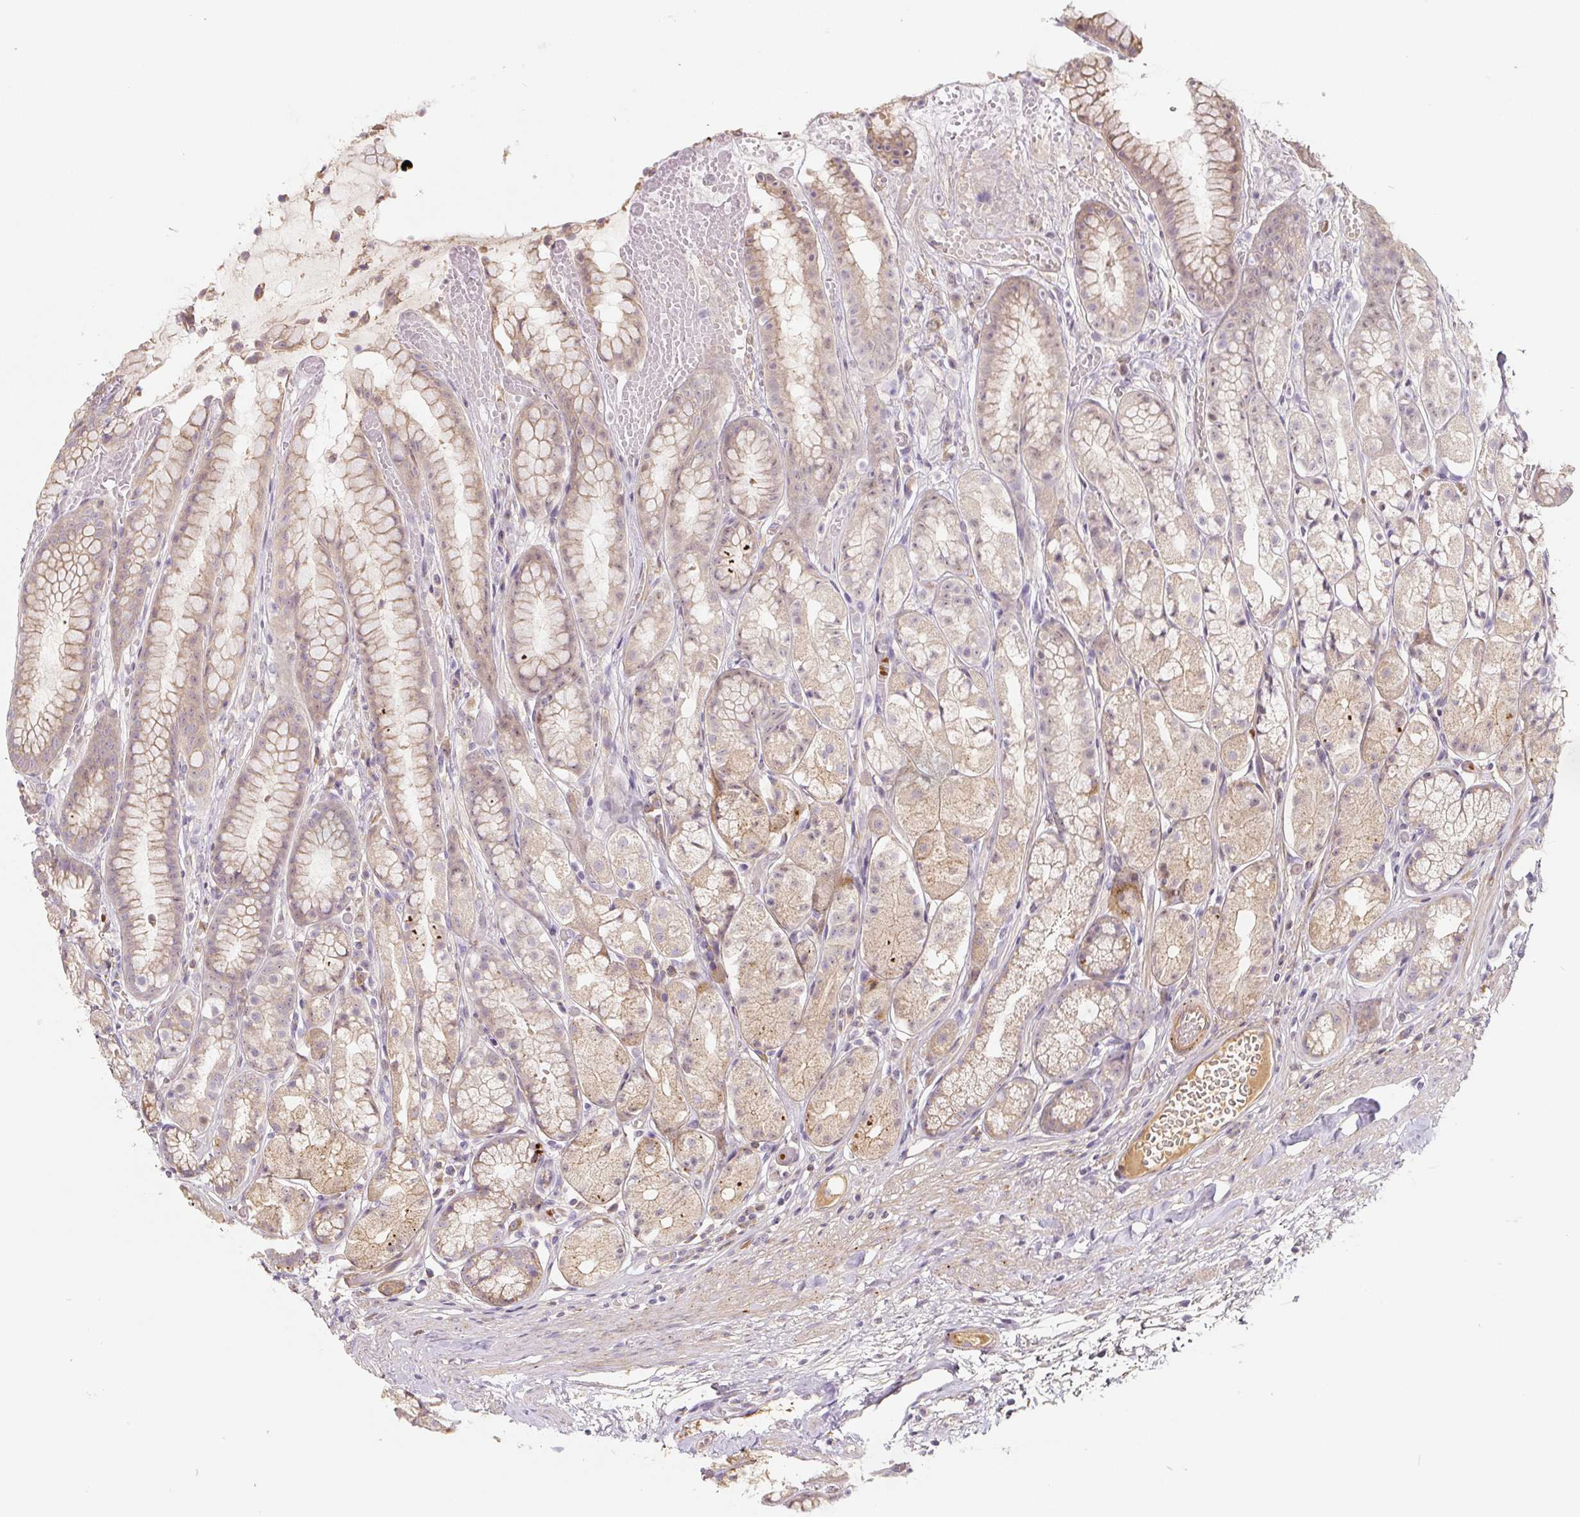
{"staining": {"intensity": "moderate", "quantity": "25%-75%", "location": "cytoplasmic/membranous"}, "tissue": "stomach", "cell_type": "Glandular cells", "image_type": "normal", "snomed": [{"axis": "morphology", "description": "Normal tissue, NOS"}, {"axis": "topography", "description": "Smooth muscle"}, {"axis": "topography", "description": "Stomach"}], "caption": "An immunohistochemistry micrograph of normal tissue is shown. Protein staining in brown shows moderate cytoplasmic/membranous positivity in stomach within glandular cells. (DAB IHC, brown staining for protein, blue staining for nuclei).", "gene": "PWWP3B", "patient": {"sex": "male", "age": 70}}